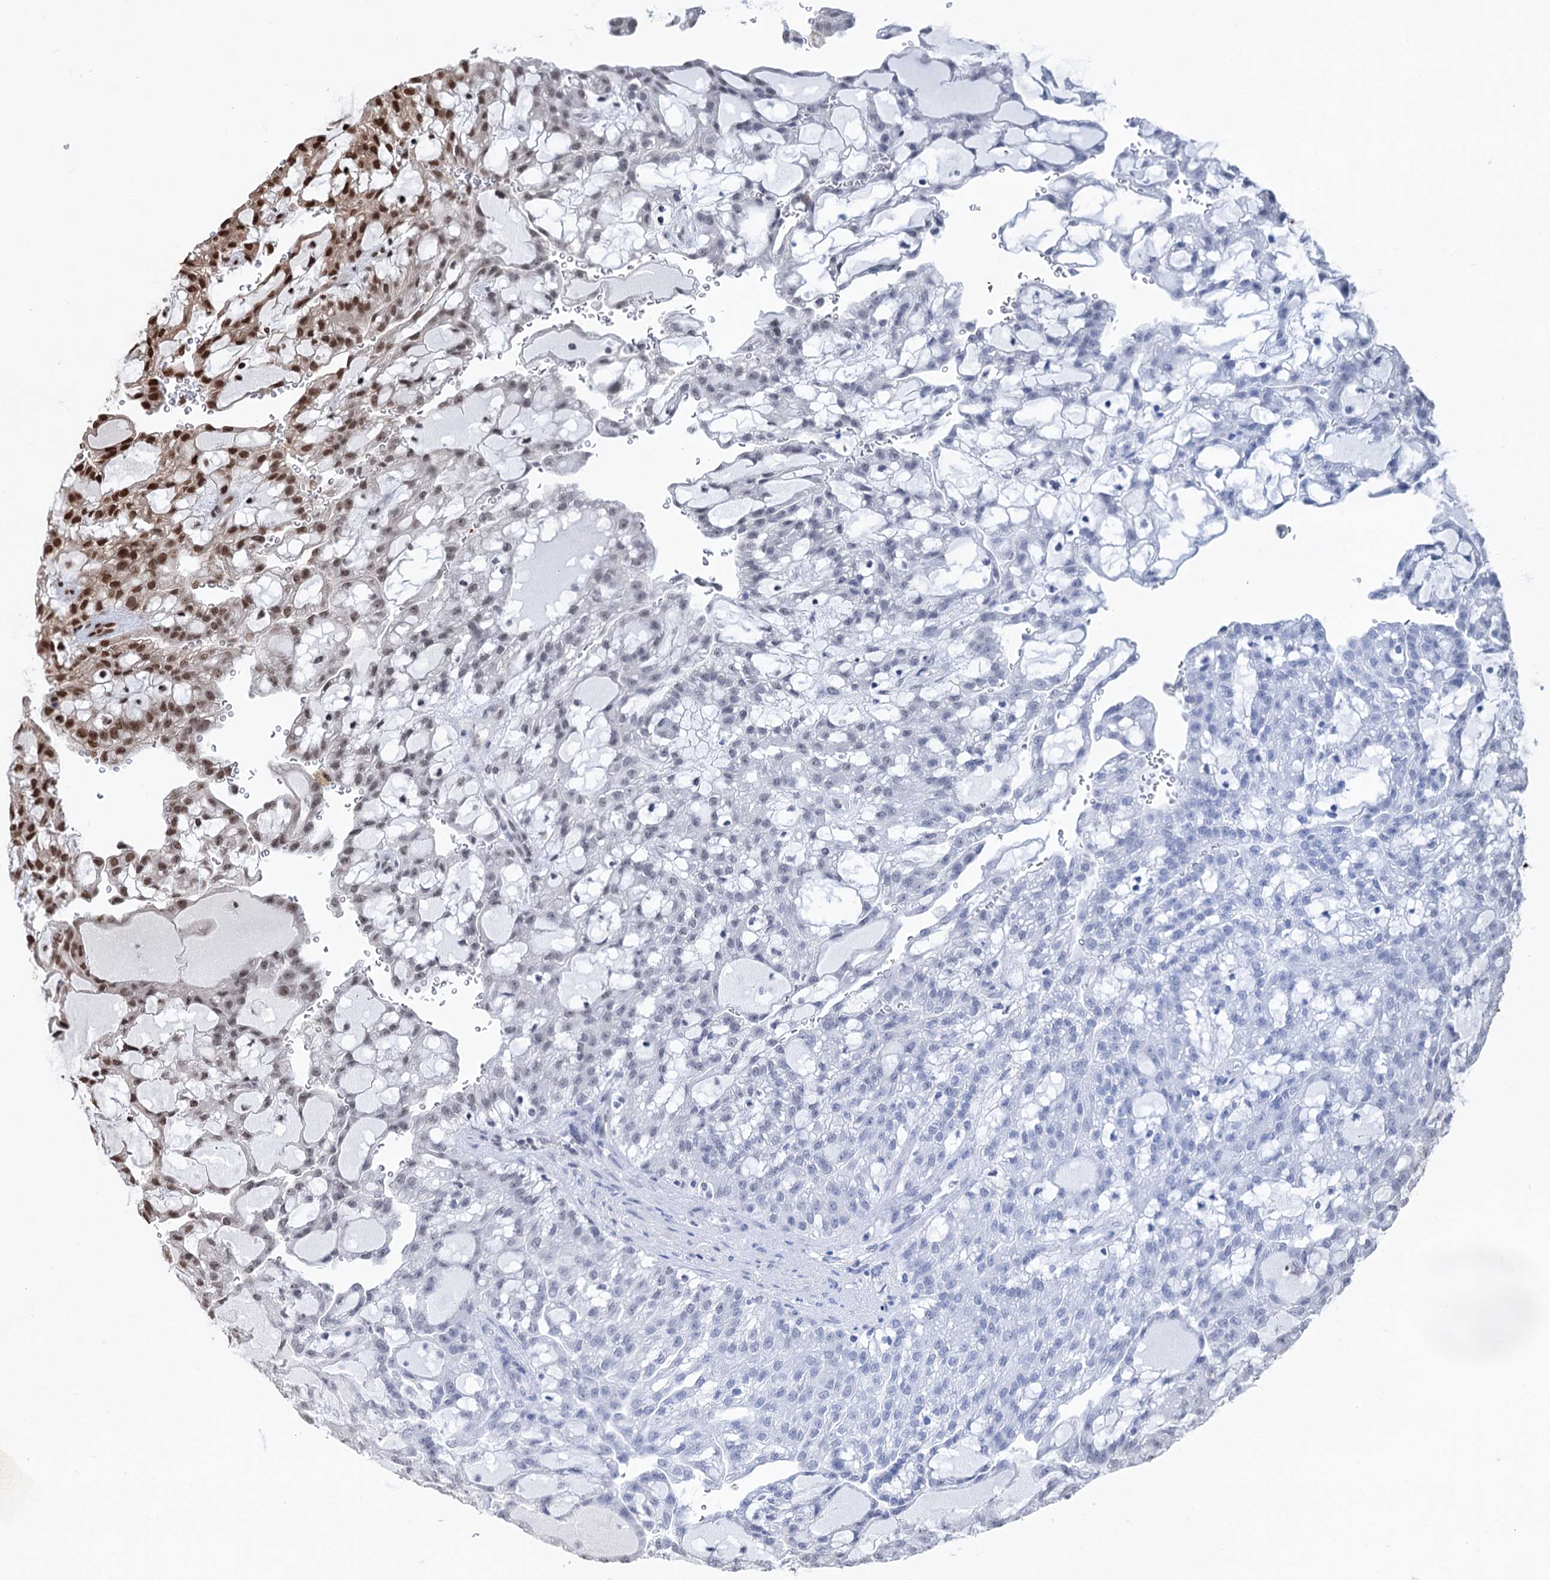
{"staining": {"intensity": "strong", "quantity": "25%-75%", "location": "nuclear"}, "tissue": "renal cancer", "cell_type": "Tumor cells", "image_type": "cancer", "snomed": [{"axis": "morphology", "description": "Adenocarcinoma, NOS"}, {"axis": "topography", "description": "Kidney"}], "caption": "IHC micrograph of human renal cancer stained for a protein (brown), which demonstrates high levels of strong nuclear expression in approximately 25%-75% of tumor cells.", "gene": "MAML1", "patient": {"sex": "male", "age": 63}}